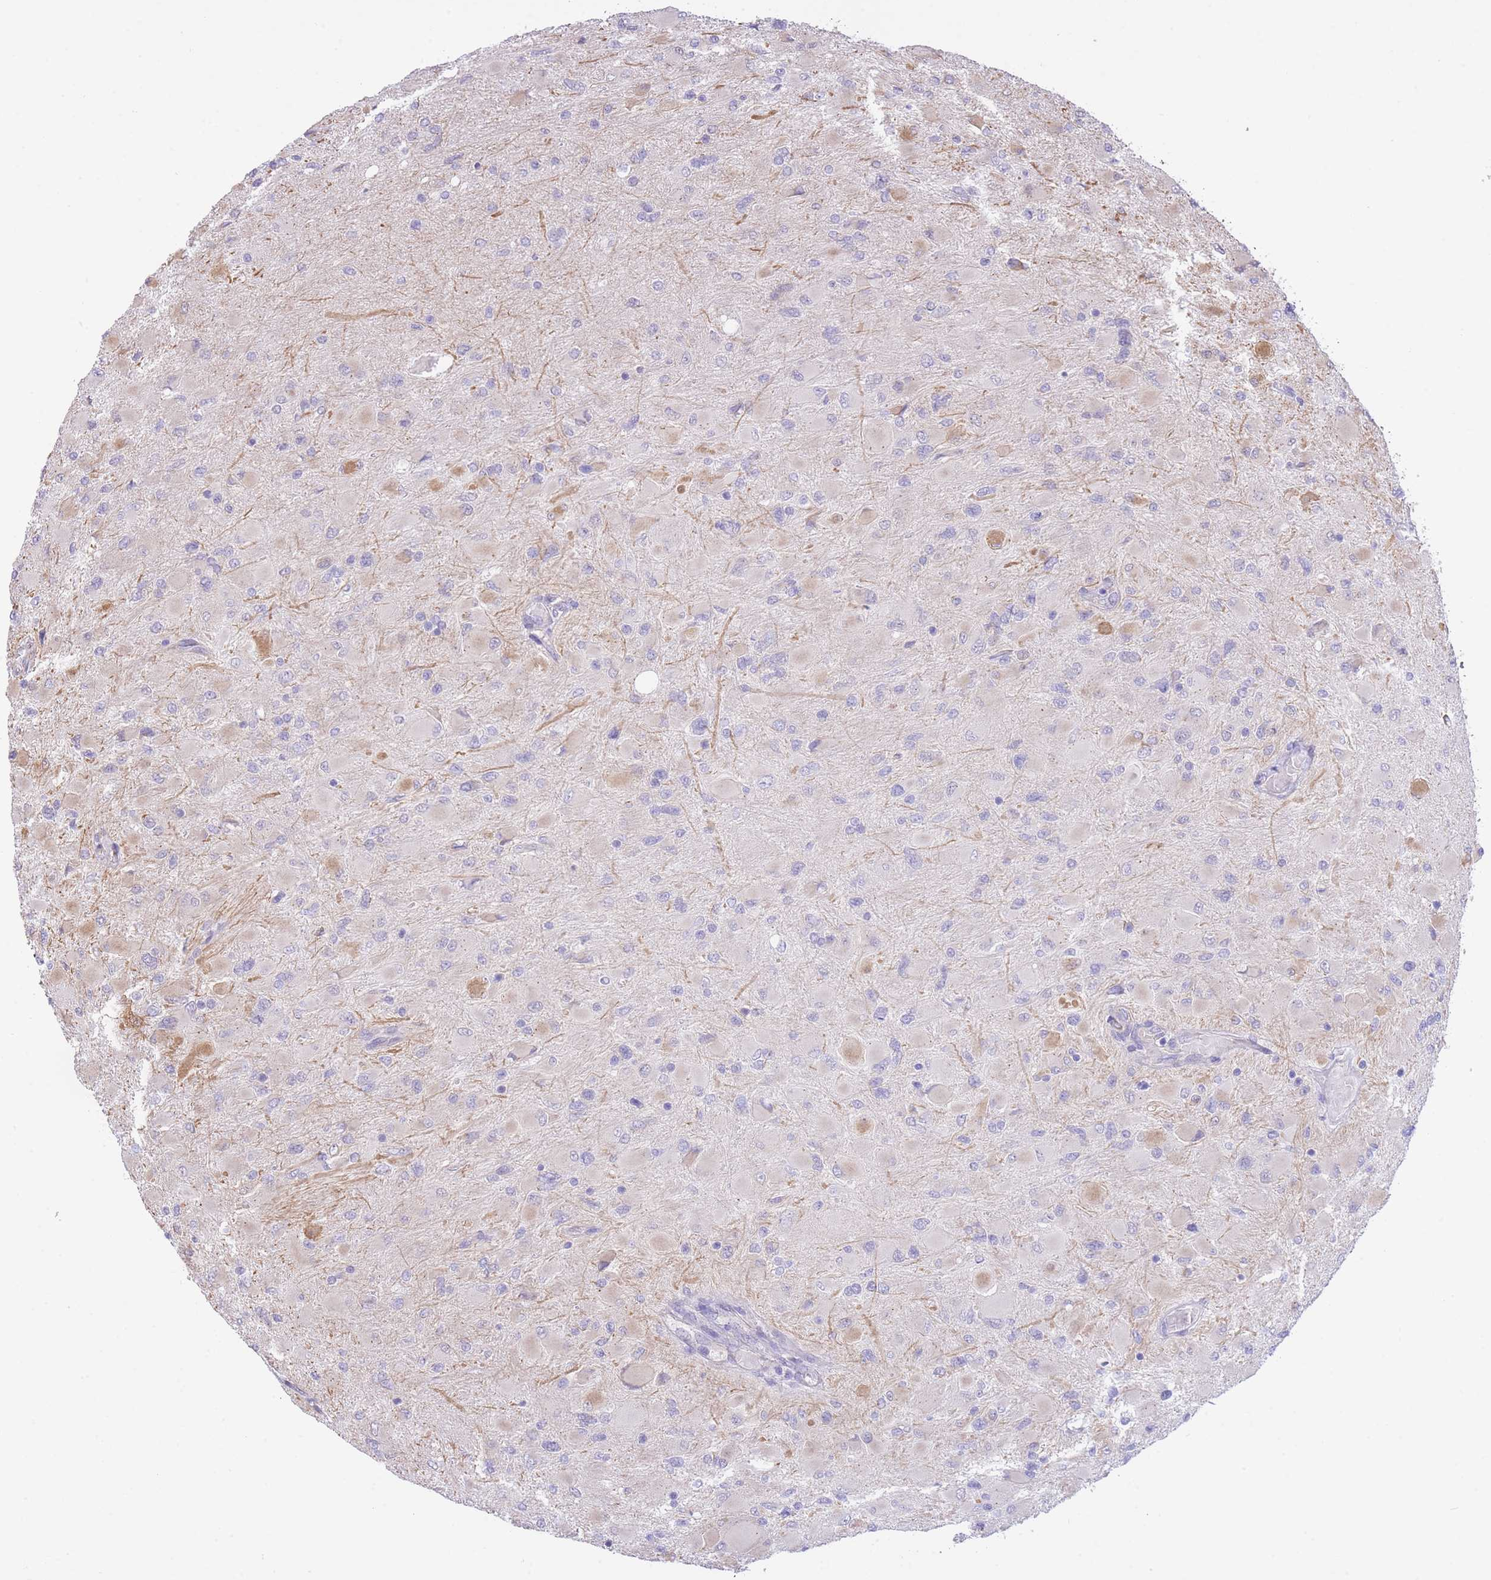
{"staining": {"intensity": "negative", "quantity": "none", "location": "none"}, "tissue": "glioma", "cell_type": "Tumor cells", "image_type": "cancer", "snomed": [{"axis": "morphology", "description": "Glioma, malignant, High grade"}, {"axis": "topography", "description": "Cerebral cortex"}], "caption": "Protein analysis of glioma demonstrates no significant expression in tumor cells.", "gene": "PSG8", "patient": {"sex": "female", "age": 36}}